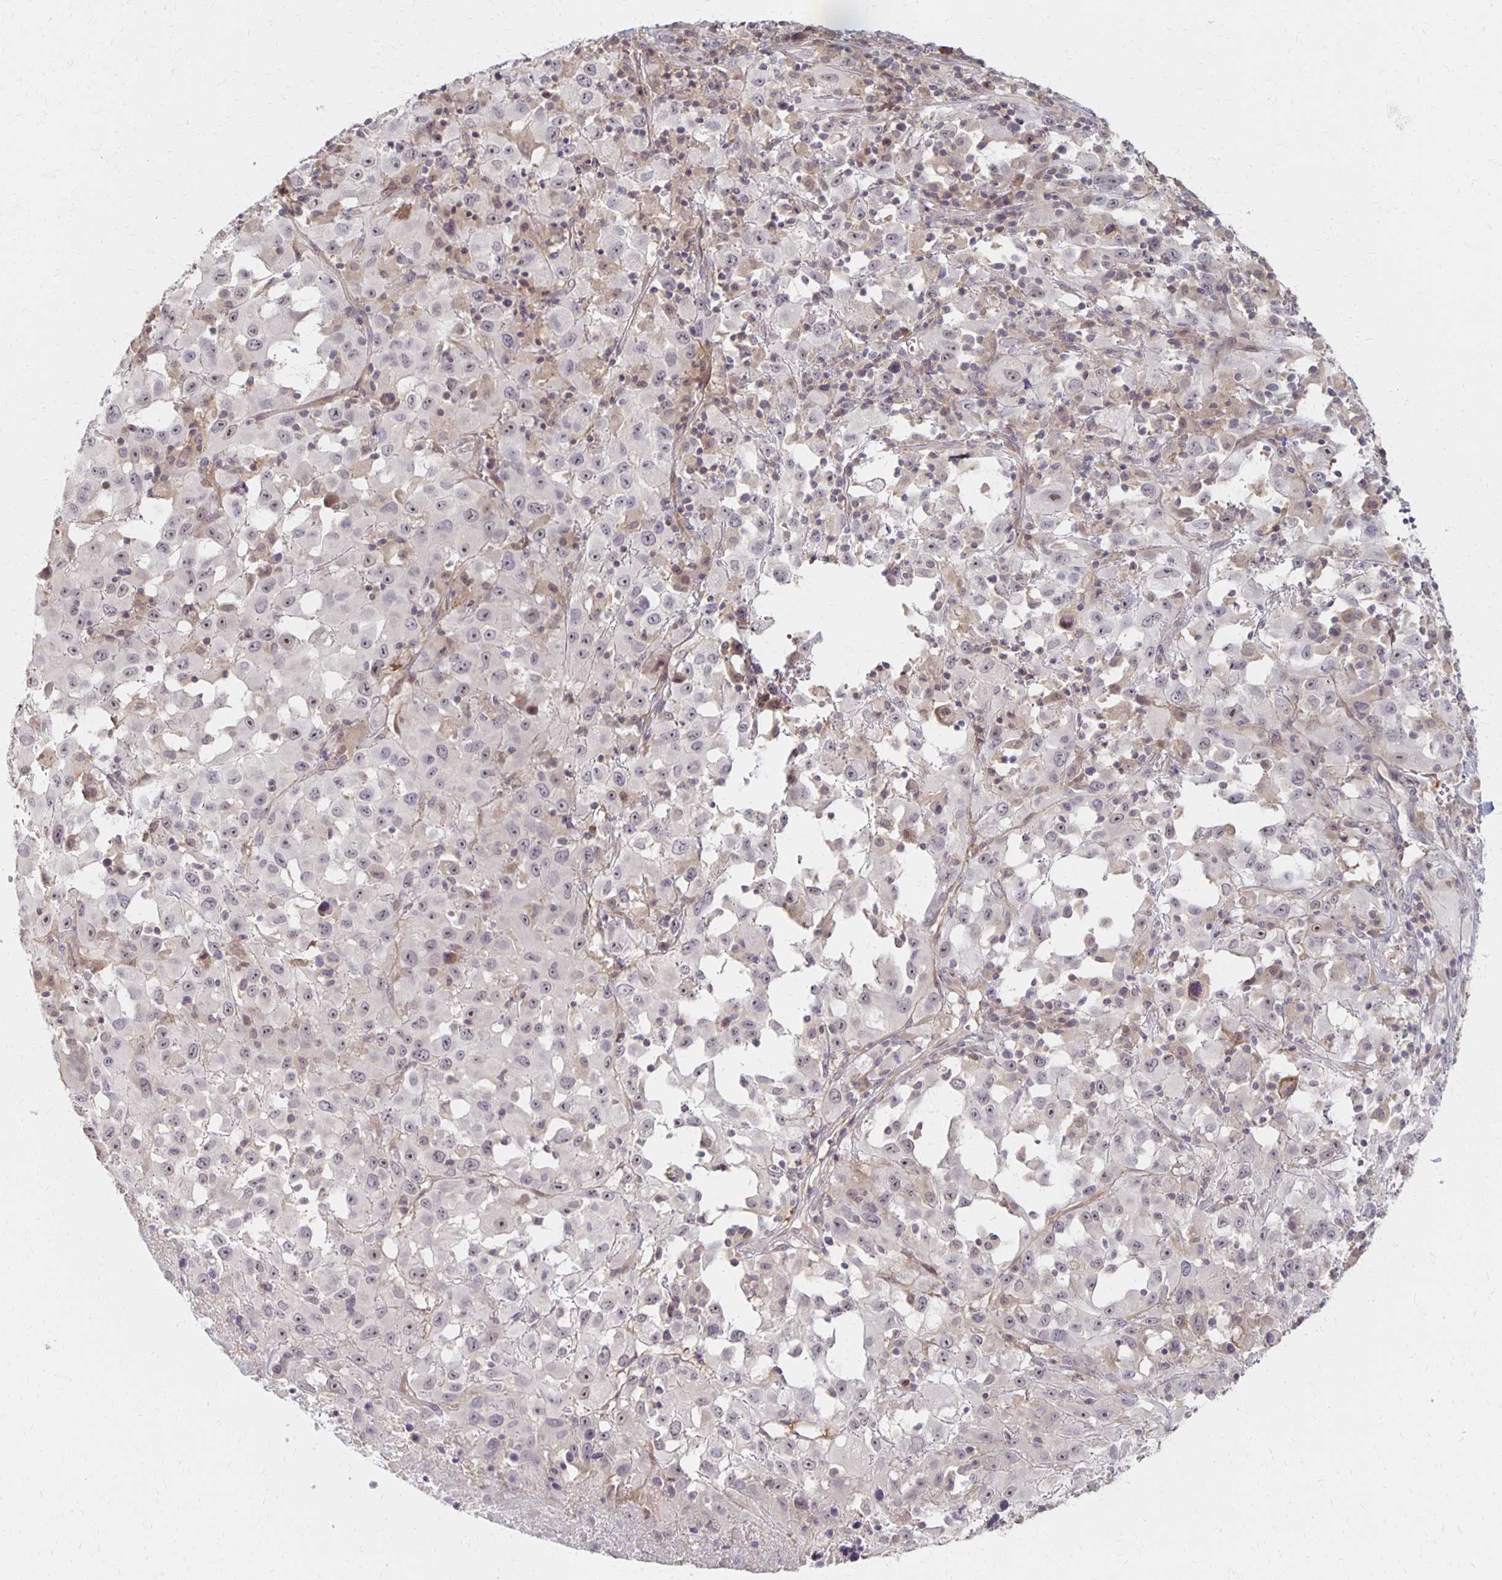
{"staining": {"intensity": "strong", "quantity": "<25%", "location": "cytoplasmic/membranous"}, "tissue": "melanoma", "cell_type": "Tumor cells", "image_type": "cancer", "snomed": [{"axis": "morphology", "description": "Malignant melanoma, Metastatic site"}, {"axis": "topography", "description": "Soft tissue"}], "caption": "An IHC micrograph of neoplastic tissue is shown. Protein staining in brown labels strong cytoplasmic/membranous positivity in malignant melanoma (metastatic site) within tumor cells.", "gene": "PRKCB", "patient": {"sex": "male", "age": 50}}